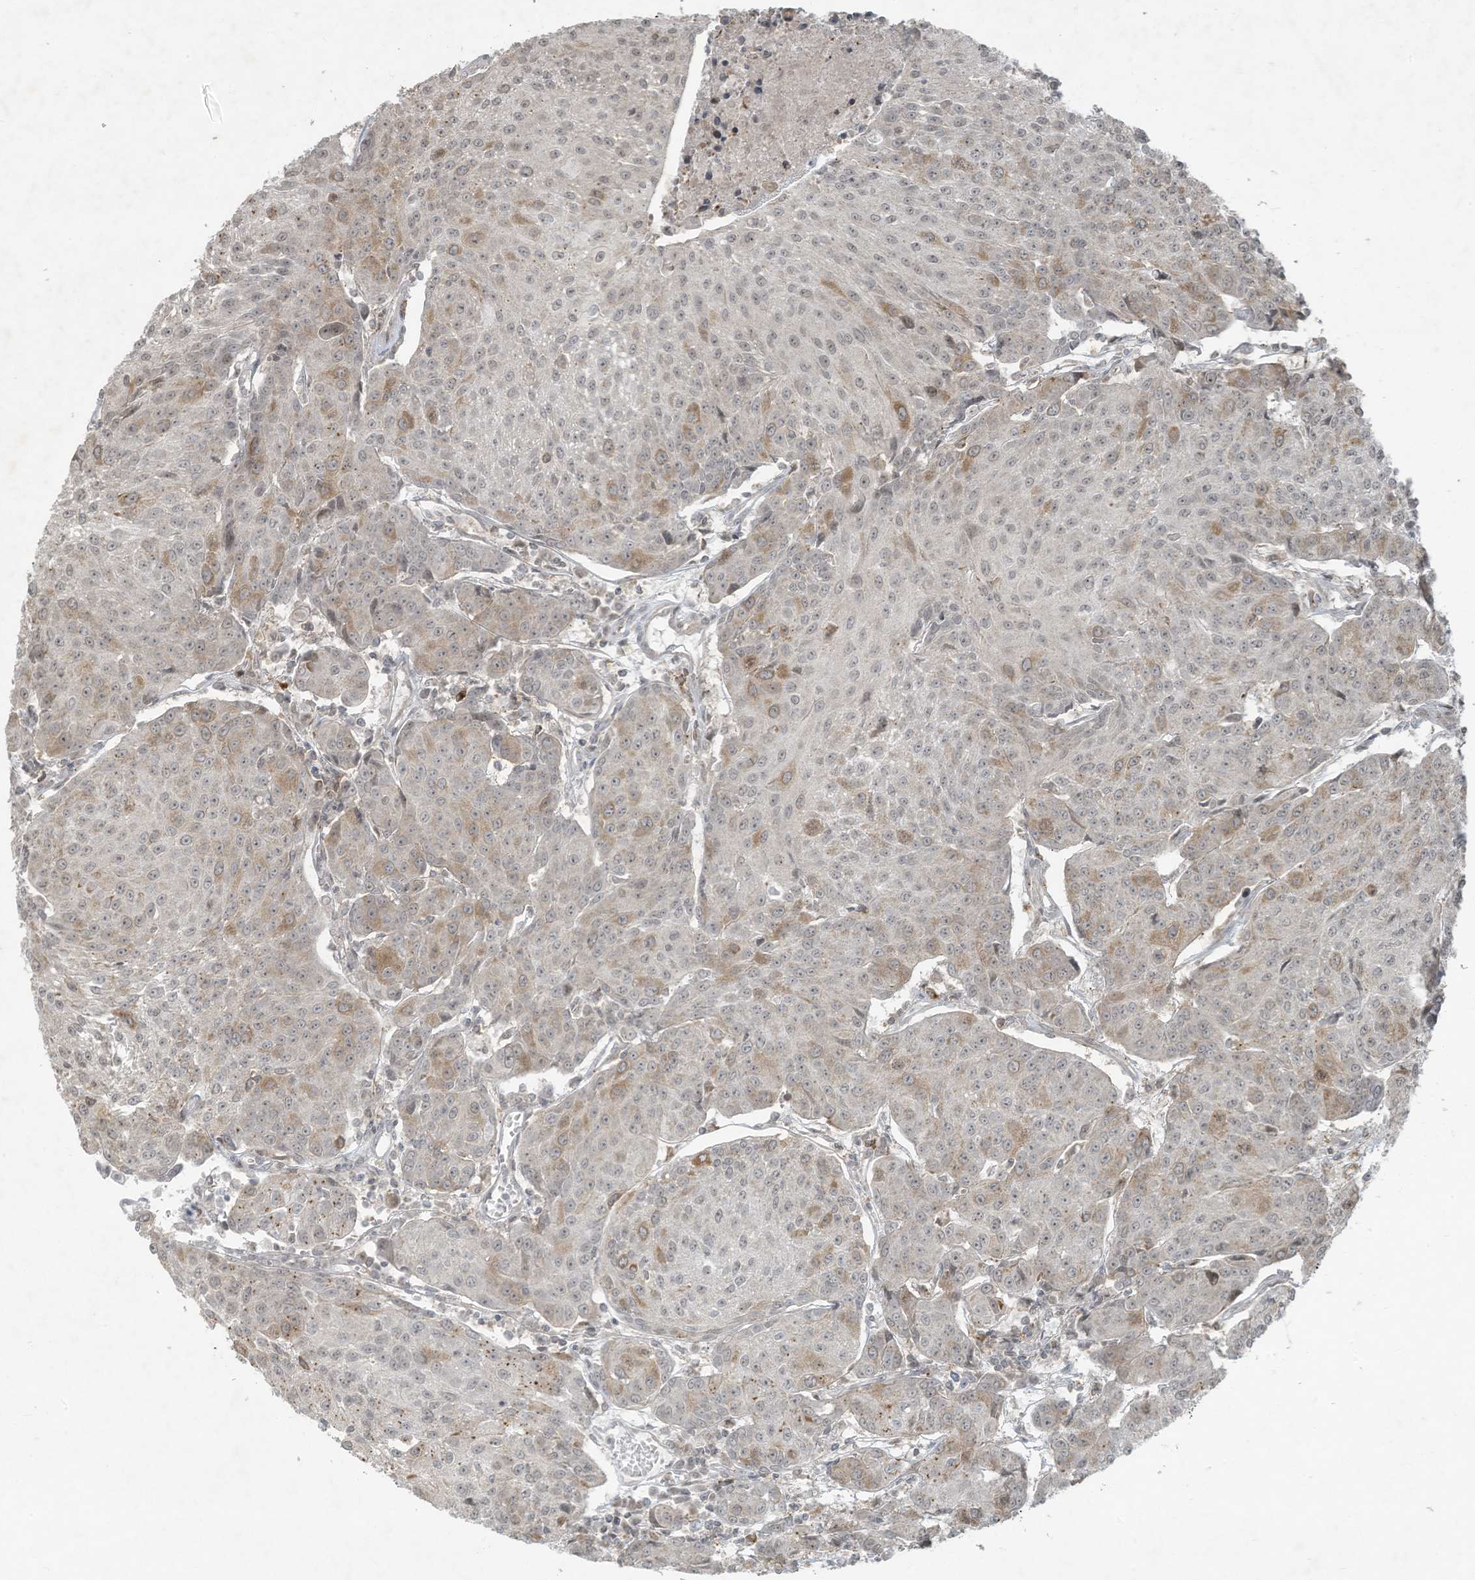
{"staining": {"intensity": "weak", "quantity": "<25%", "location": "cytoplasmic/membranous"}, "tissue": "urothelial cancer", "cell_type": "Tumor cells", "image_type": "cancer", "snomed": [{"axis": "morphology", "description": "Urothelial carcinoma, High grade"}, {"axis": "topography", "description": "Urinary bladder"}], "caption": "DAB (3,3'-diaminobenzidine) immunohistochemical staining of human urothelial cancer displays no significant positivity in tumor cells.", "gene": "ZNF263", "patient": {"sex": "female", "age": 85}}